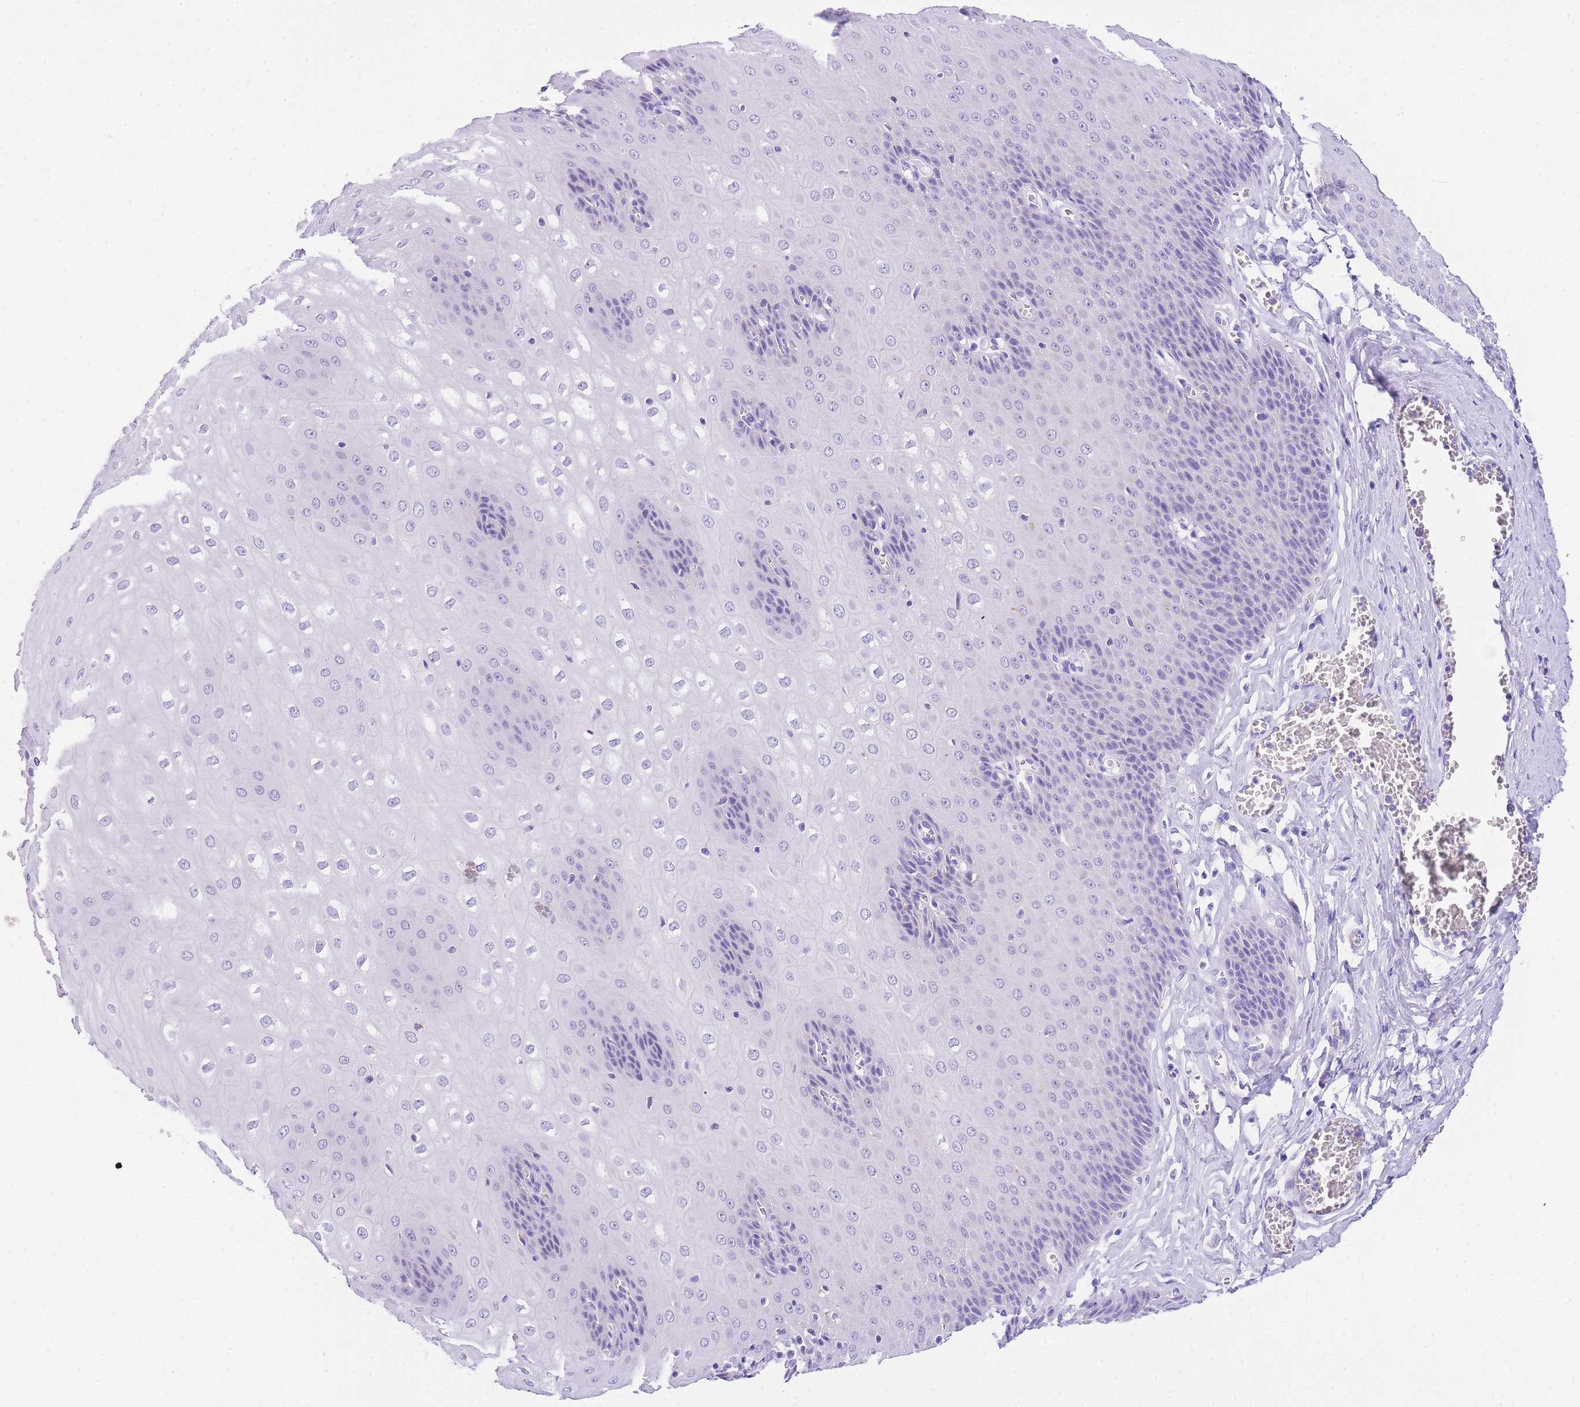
{"staining": {"intensity": "negative", "quantity": "none", "location": "none"}, "tissue": "esophagus", "cell_type": "Squamous epithelial cells", "image_type": "normal", "snomed": [{"axis": "morphology", "description": "Normal tissue, NOS"}, {"axis": "topography", "description": "Esophagus"}], "caption": "Immunohistochemistry image of benign esophagus: human esophagus stained with DAB exhibits no significant protein positivity in squamous epithelial cells.", "gene": "NKD2", "patient": {"sex": "male", "age": 60}}